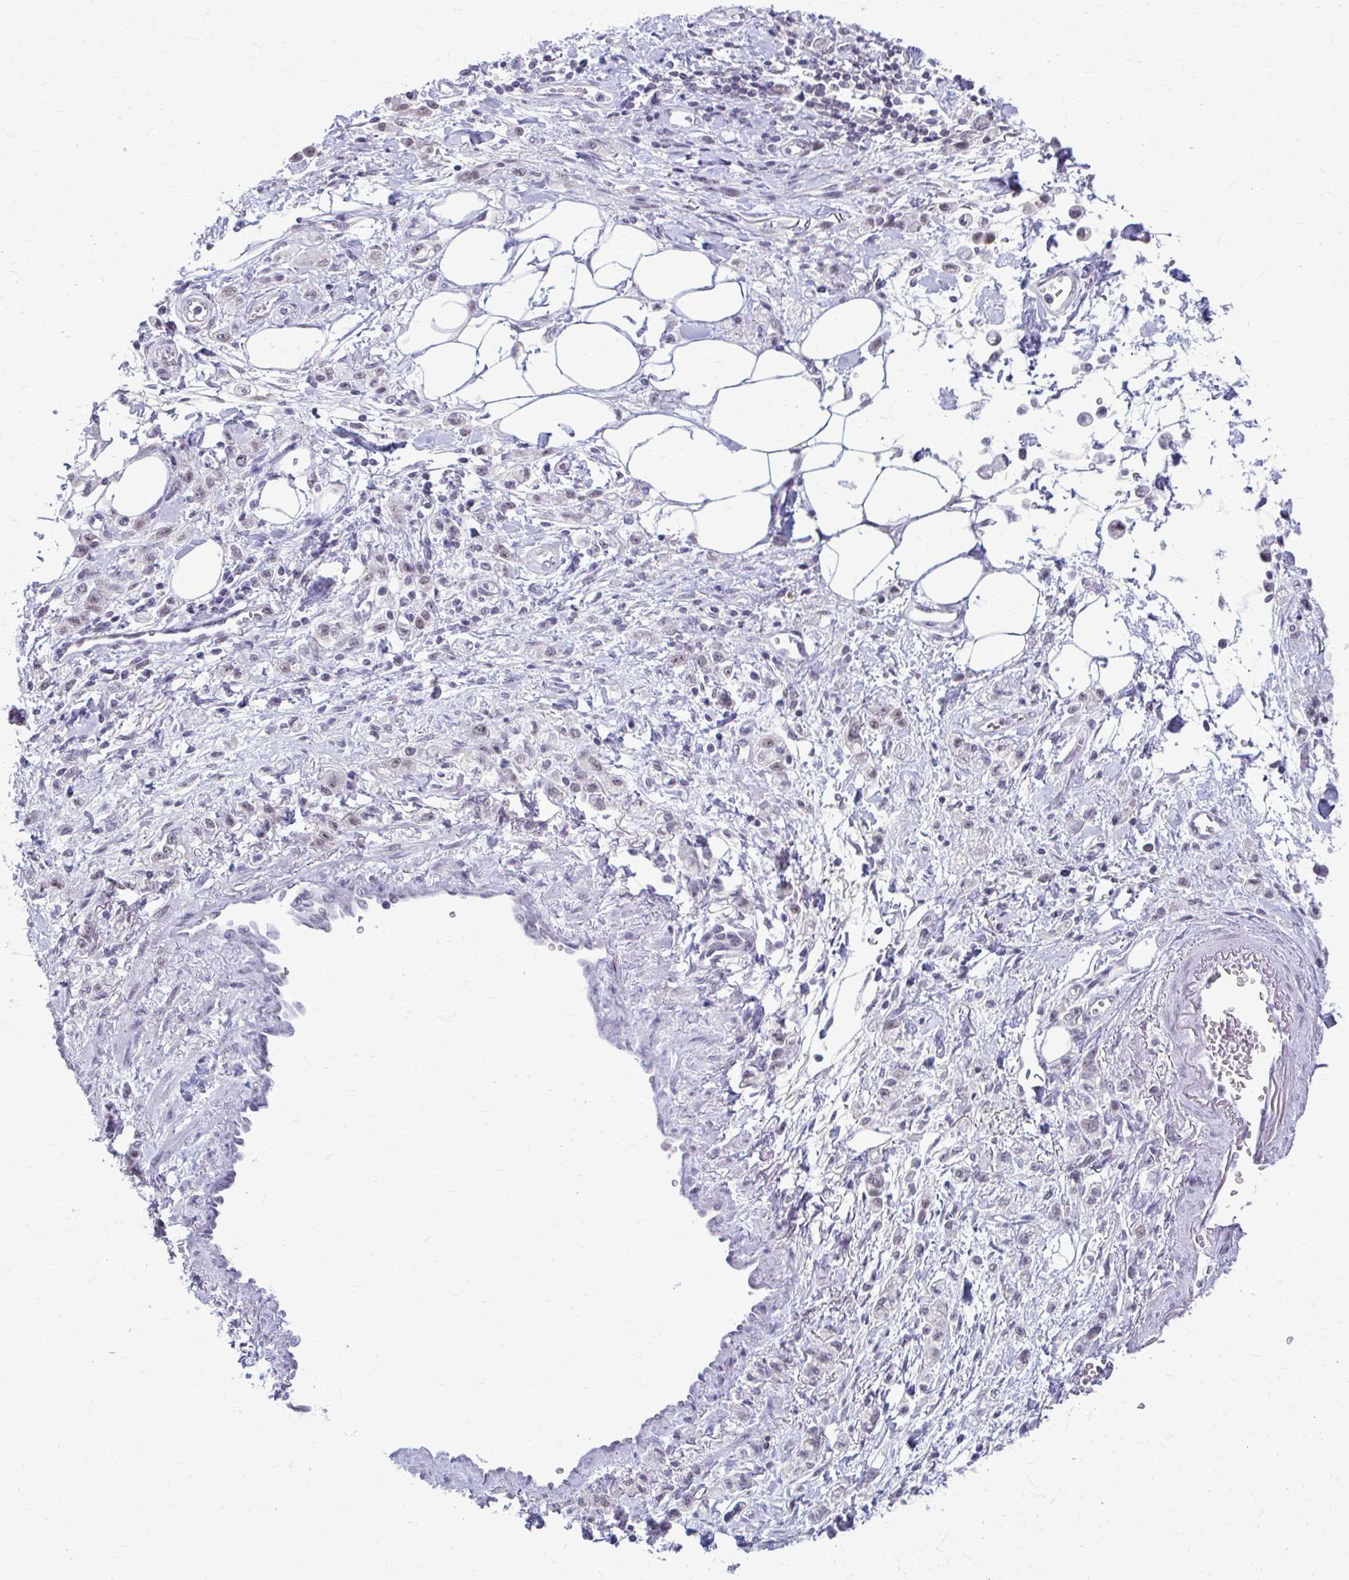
{"staining": {"intensity": "weak", "quantity": "<25%", "location": "nuclear"}, "tissue": "stomach cancer", "cell_type": "Tumor cells", "image_type": "cancer", "snomed": [{"axis": "morphology", "description": "Adenocarcinoma, NOS"}, {"axis": "topography", "description": "Stomach"}], "caption": "Tumor cells are negative for brown protein staining in adenocarcinoma (stomach). The staining is performed using DAB (3,3'-diaminobenzidine) brown chromogen with nuclei counter-stained in using hematoxylin.", "gene": "MAF1", "patient": {"sex": "male", "age": 77}}